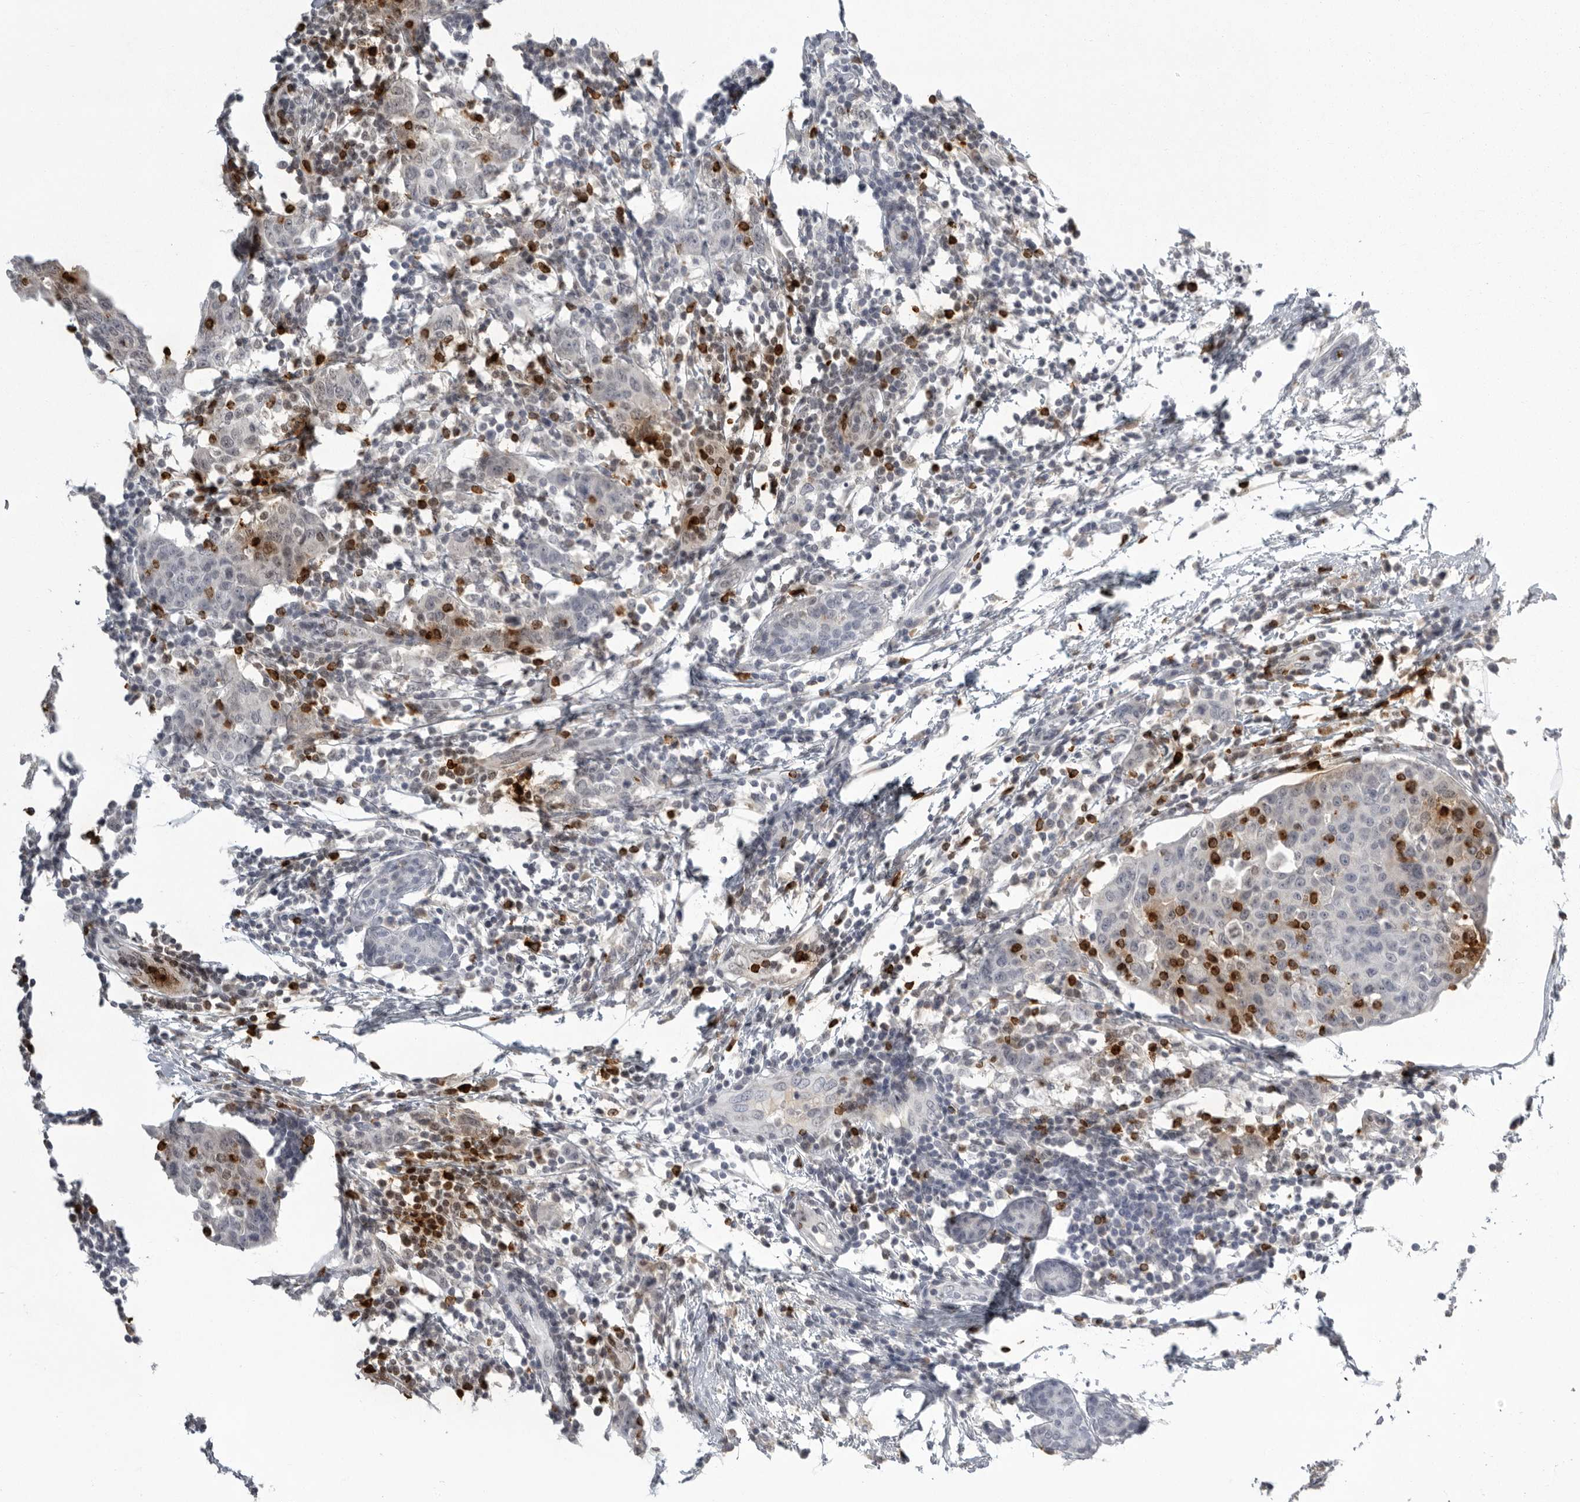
{"staining": {"intensity": "negative", "quantity": "none", "location": "none"}, "tissue": "breast cancer", "cell_type": "Tumor cells", "image_type": "cancer", "snomed": [{"axis": "morphology", "description": "Normal tissue, NOS"}, {"axis": "morphology", "description": "Duct carcinoma"}, {"axis": "topography", "description": "Breast"}], "caption": "High magnification brightfield microscopy of invasive ductal carcinoma (breast) stained with DAB (brown) and counterstained with hematoxylin (blue): tumor cells show no significant positivity. (IHC, brightfield microscopy, high magnification).", "gene": "GNLY", "patient": {"sex": "female", "age": 37}}